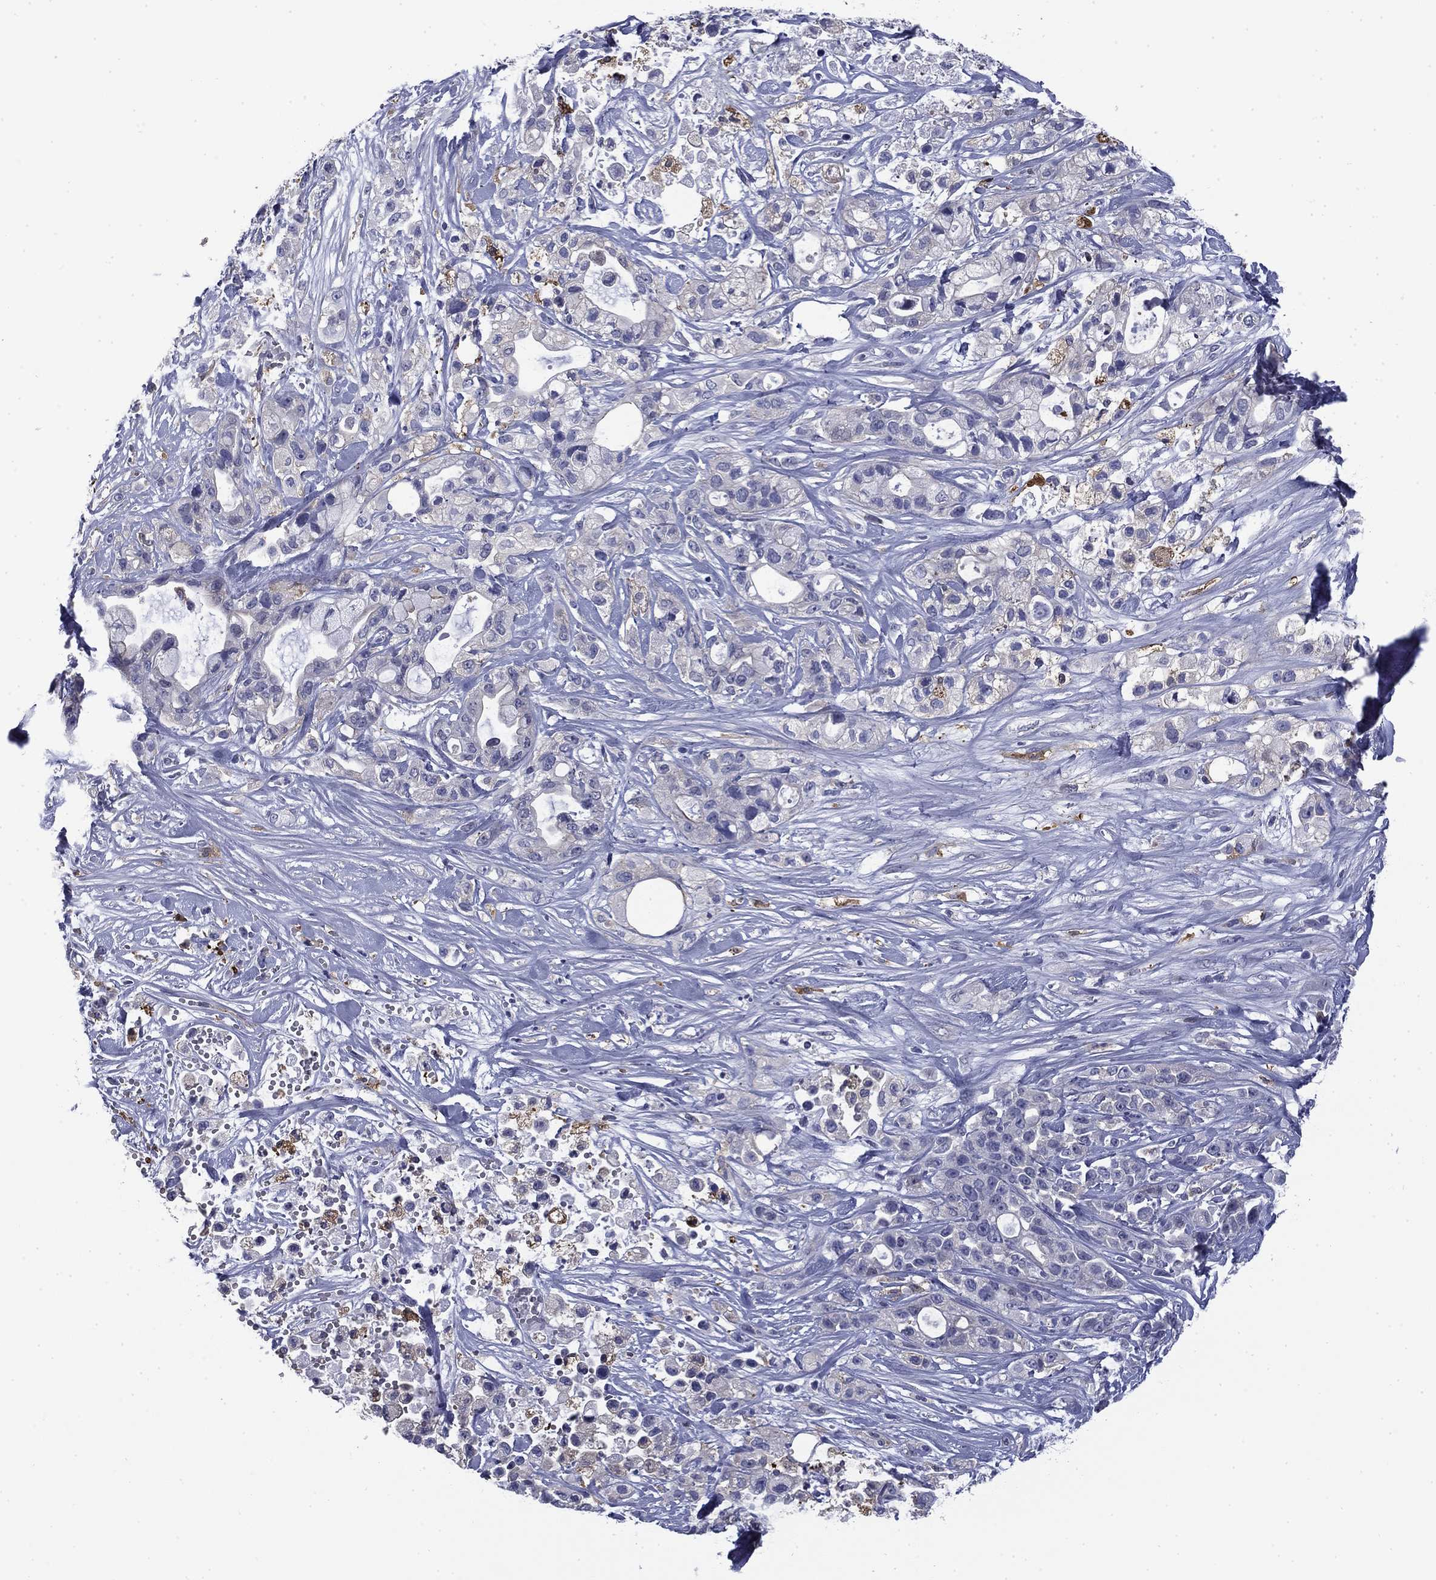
{"staining": {"intensity": "negative", "quantity": "none", "location": "none"}, "tissue": "pancreatic cancer", "cell_type": "Tumor cells", "image_type": "cancer", "snomed": [{"axis": "morphology", "description": "Adenocarcinoma, NOS"}, {"axis": "topography", "description": "Pancreas"}], "caption": "Immunohistochemistry (IHC) of human pancreatic cancer exhibits no expression in tumor cells. The staining was performed using DAB to visualize the protein expression in brown, while the nuclei were stained in blue with hematoxylin (Magnification: 20x).", "gene": "BCL2L14", "patient": {"sex": "male", "age": 44}}